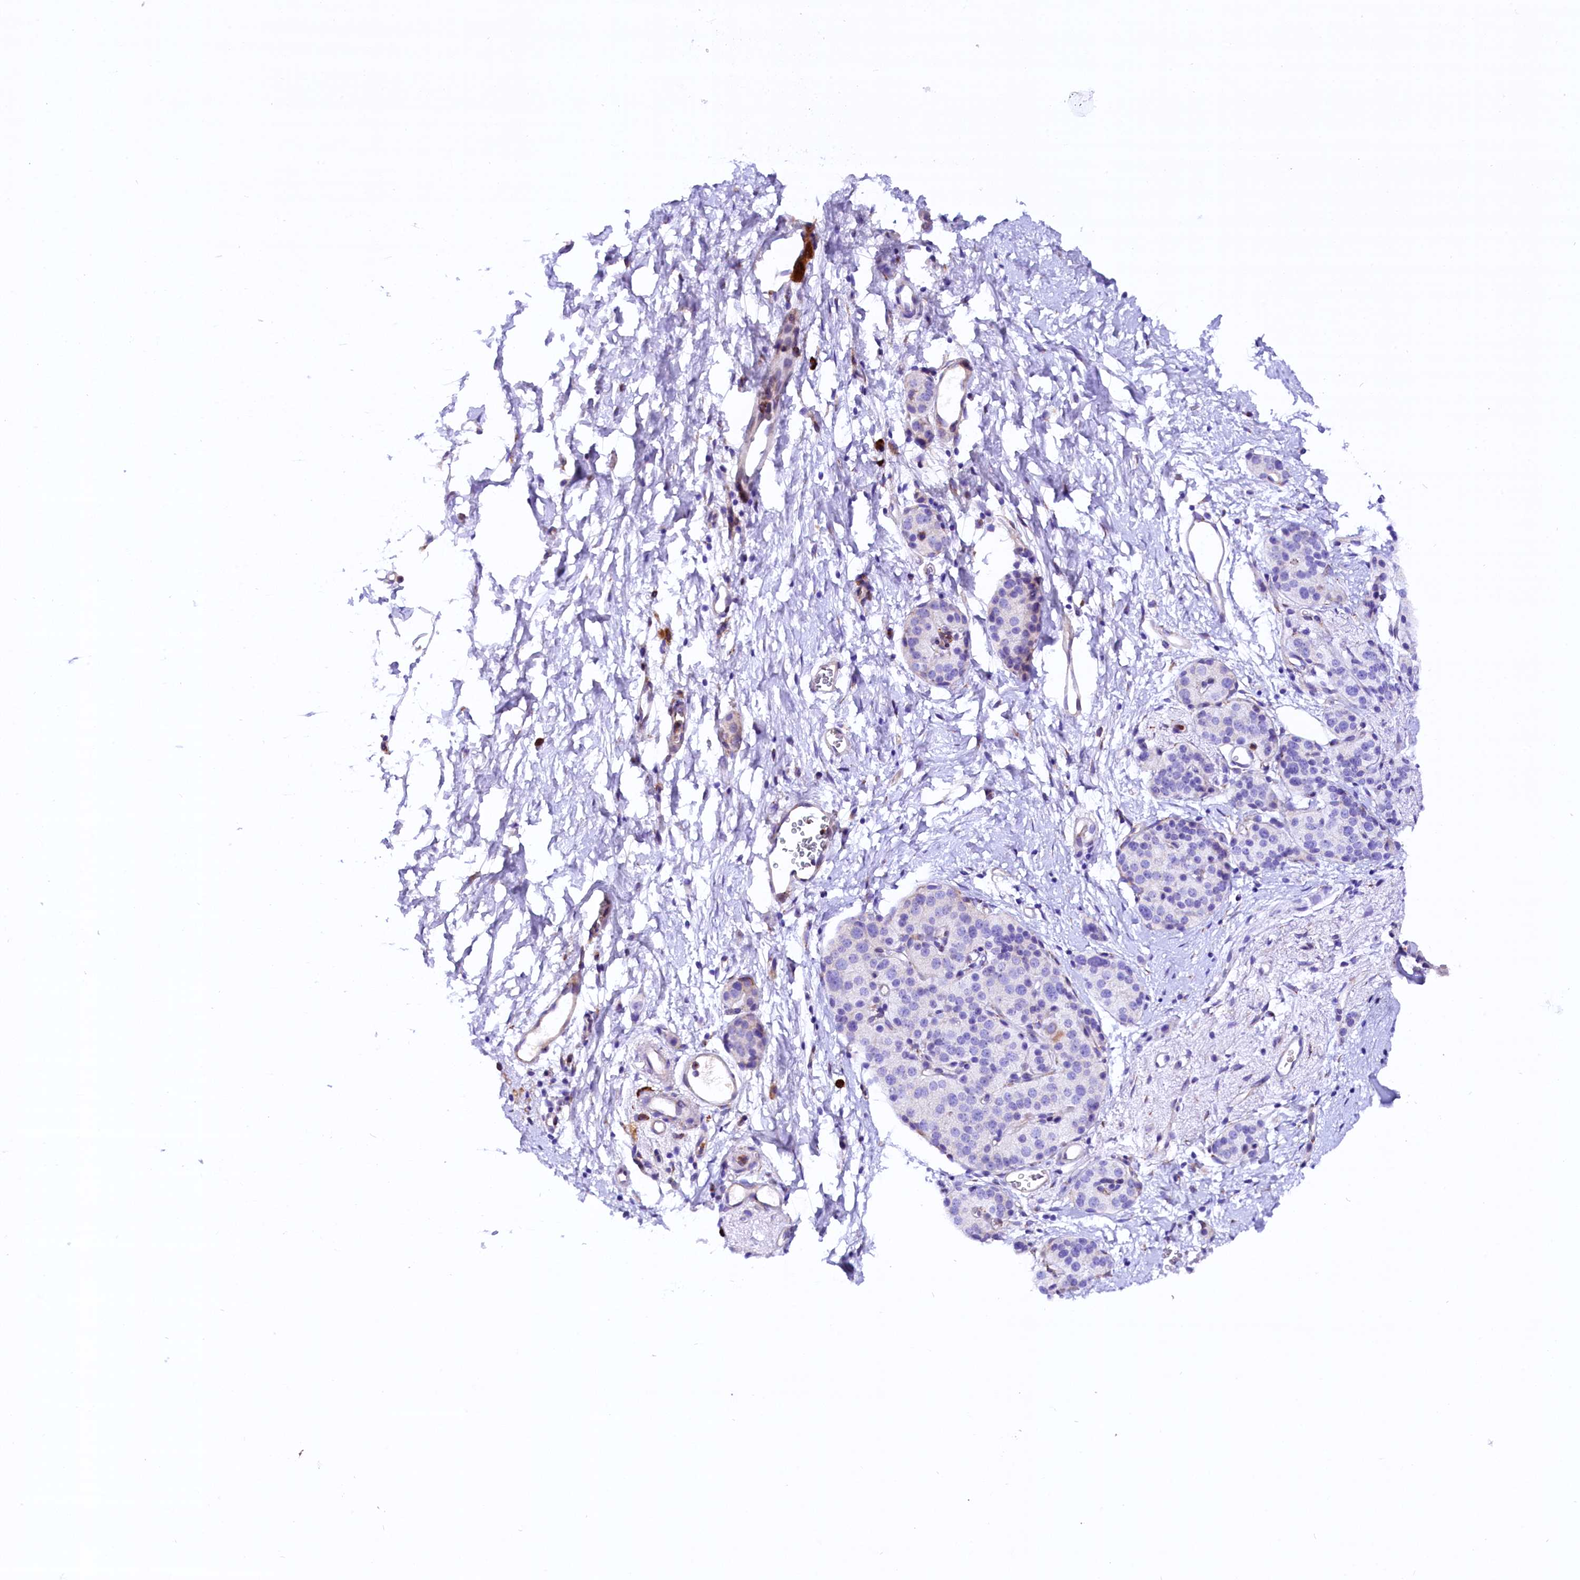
{"staining": {"intensity": "negative", "quantity": "none", "location": "none"}, "tissue": "pancreatic cancer", "cell_type": "Tumor cells", "image_type": "cancer", "snomed": [{"axis": "morphology", "description": "Adenocarcinoma, NOS"}, {"axis": "topography", "description": "Pancreas"}], "caption": "Pancreatic cancer stained for a protein using immunohistochemistry (IHC) demonstrates no positivity tumor cells.", "gene": "CMTR2", "patient": {"sex": "male", "age": 50}}